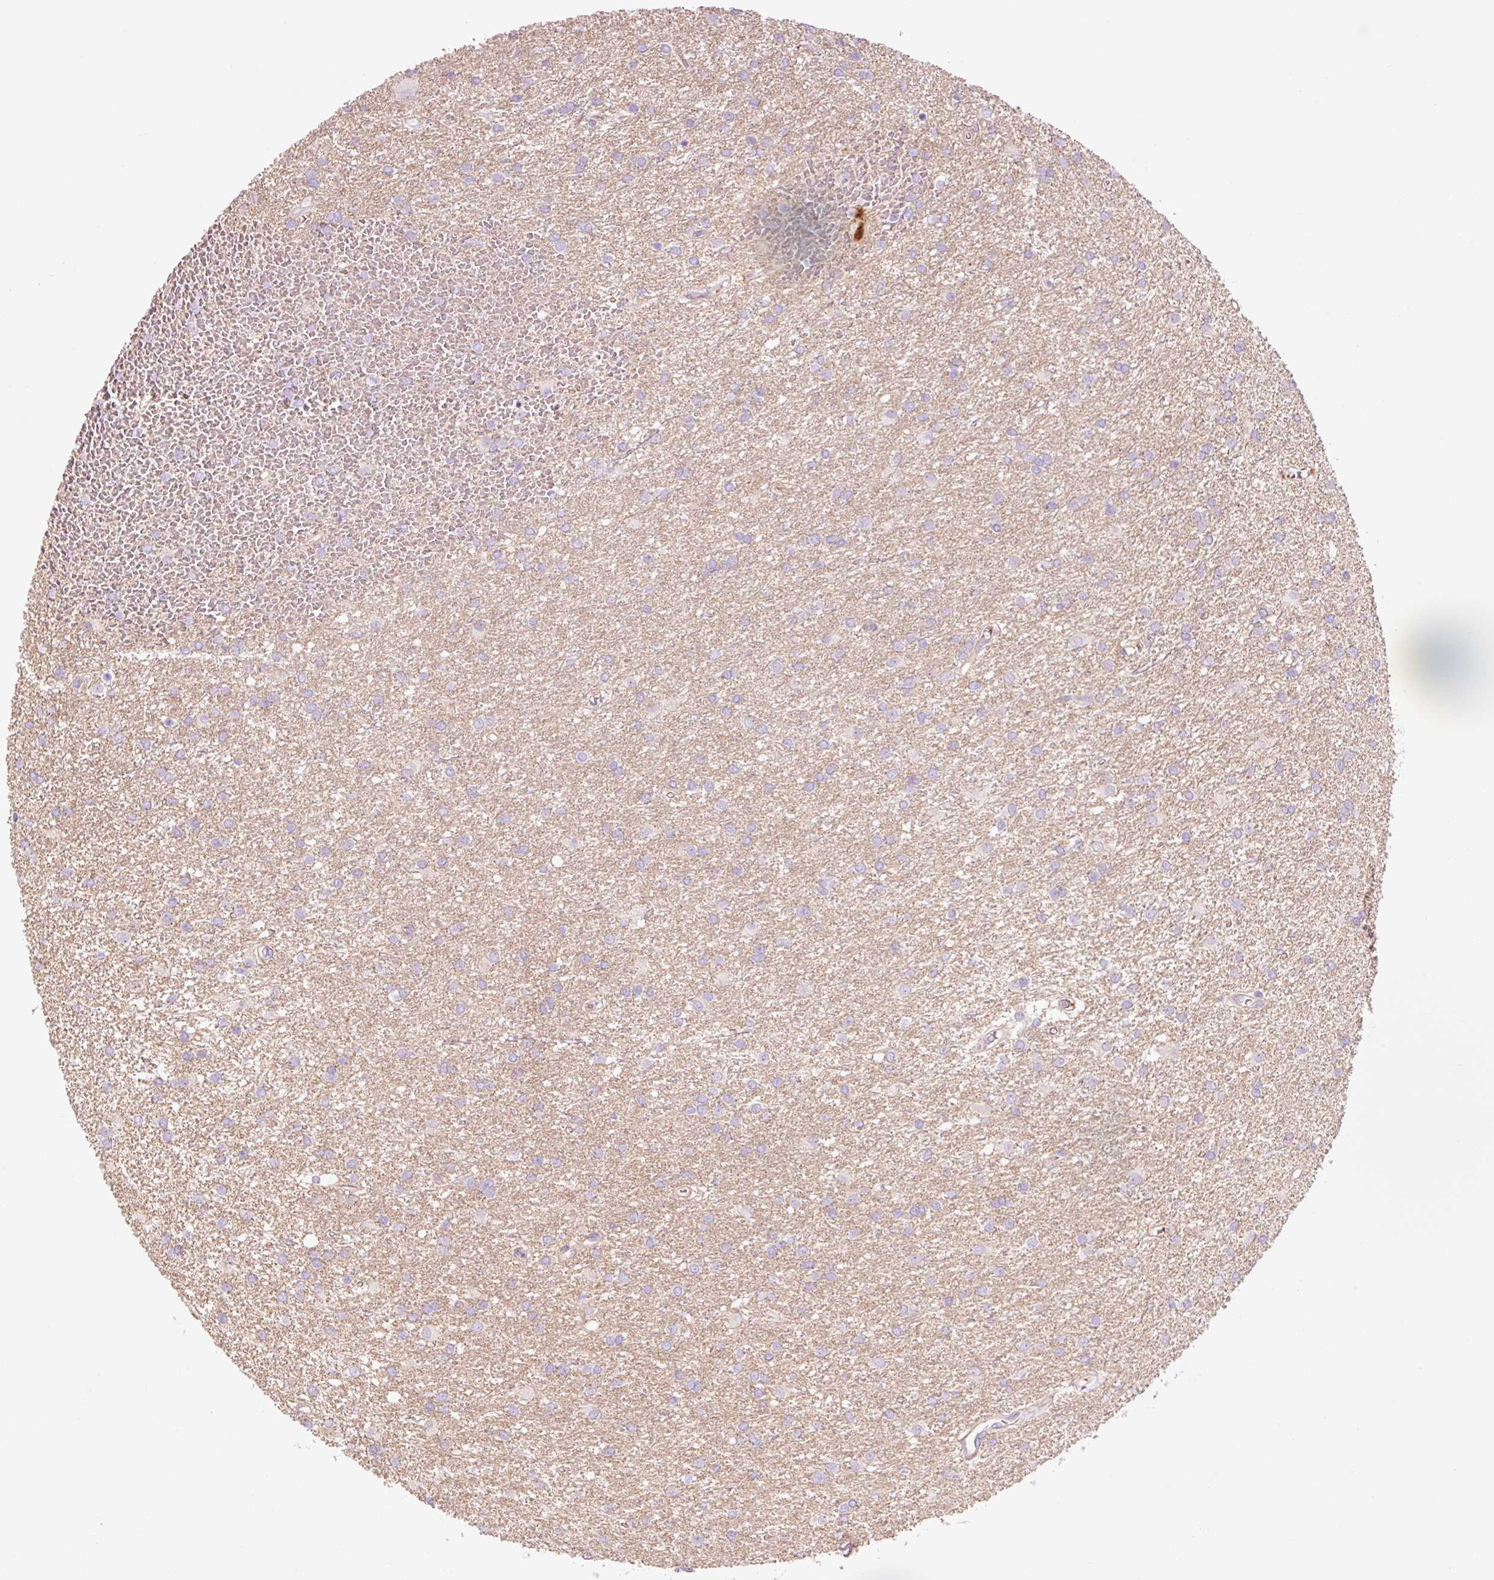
{"staining": {"intensity": "negative", "quantity": "none", "location": "none"}, "tissue": "glioma", "cell_type": "Tumor cells", "image_type": "cancer", "snomed": [{"axis": "morphology", "description": "Glioma, malignant, High grade"}, {"axis": "topography", "description": "Brain"}], "caption": "The immunohistochemistry micrograph has no significant positivity in tumor cells of malignant glioma (high-grade) tissue.", "gene": "HSPA4L", "patient": {"sex": "female", "age": 50}}